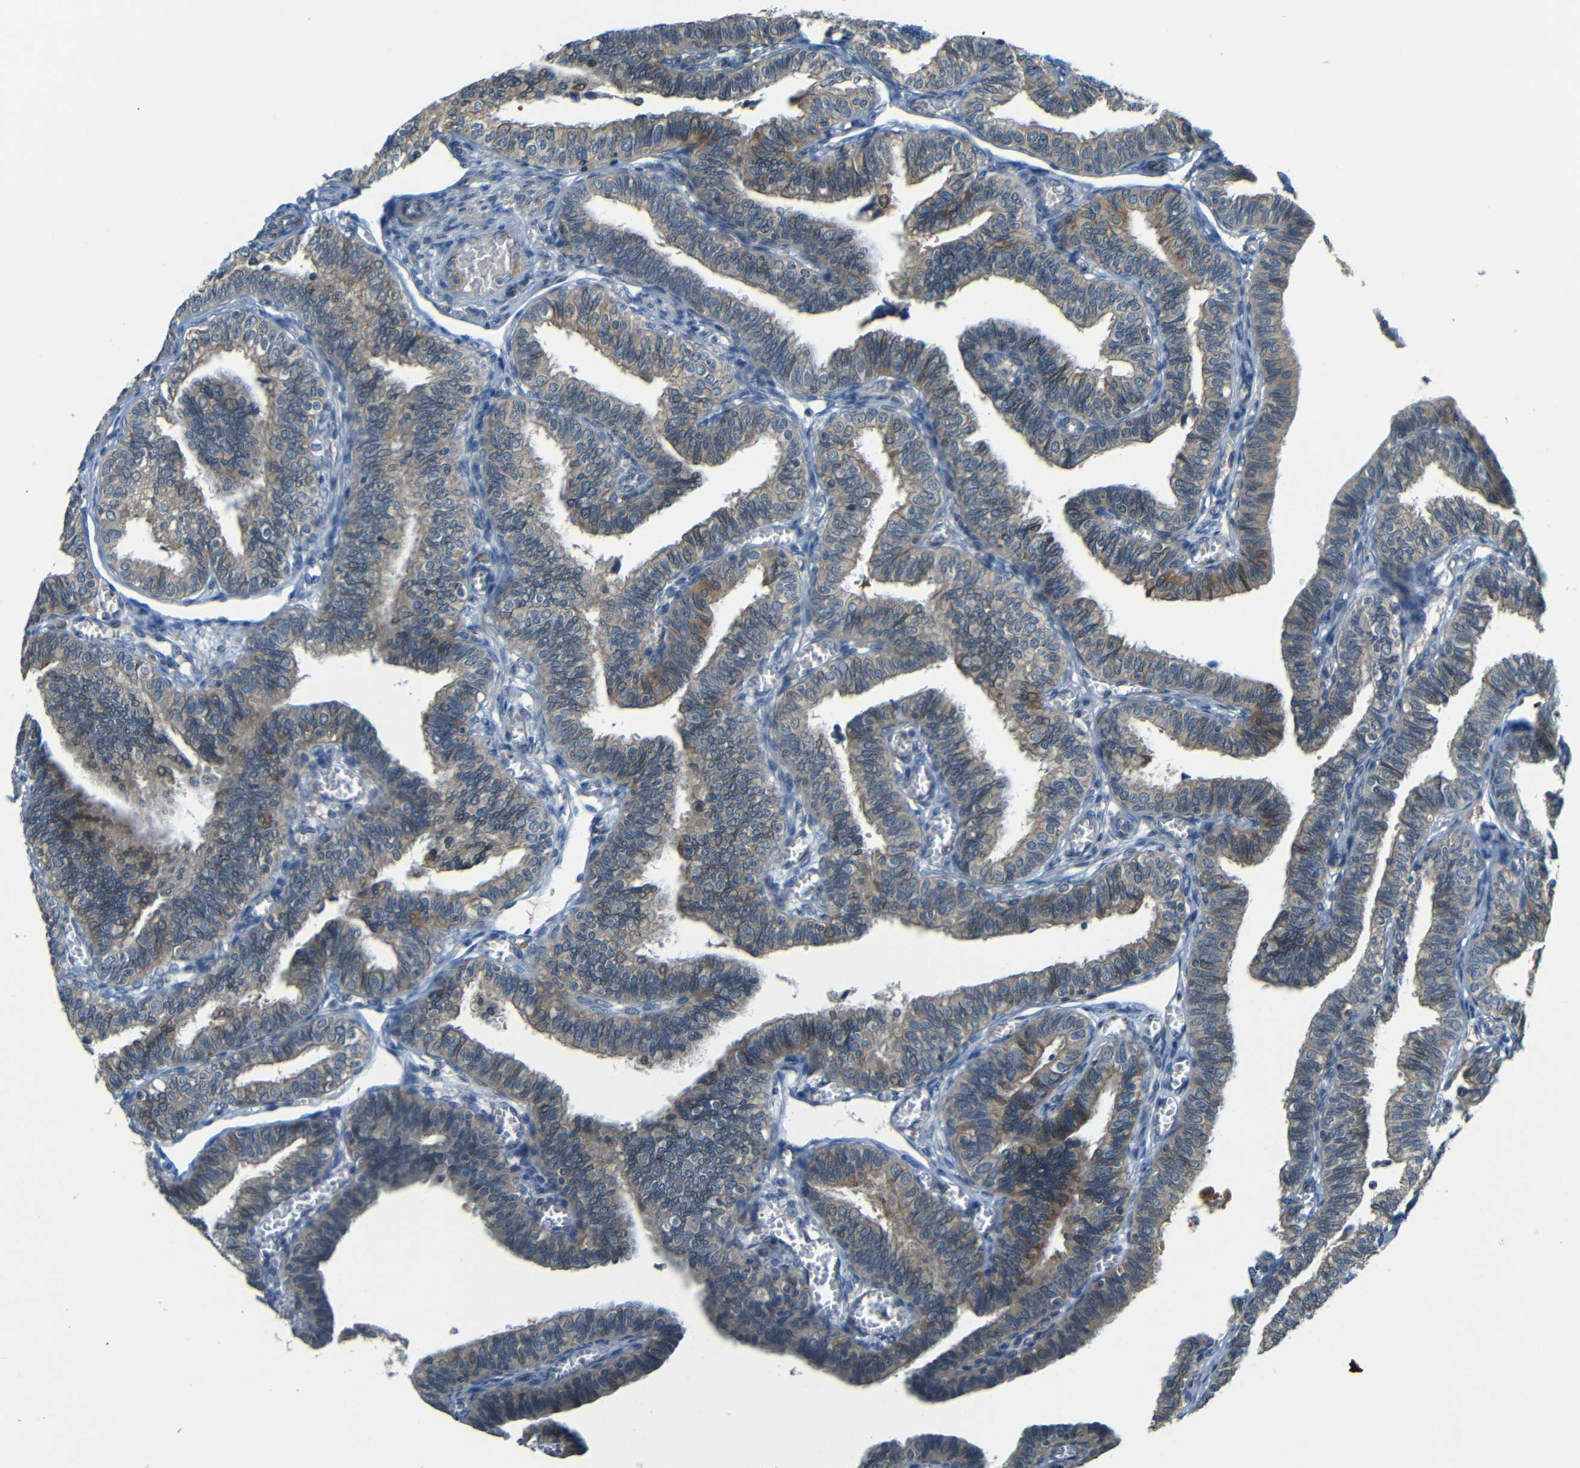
{"staining": {"intensity": "weak", "quantity": ">75%", "location": "cytoplasmic/membranous"}, "tissue": "fallopian tube", "cell_type": "Glandular cells", "image_type": "normal", "snomed": [{"axis": "morphology", "description": "Normal tissue, NOS"}, {"axis": "topography", "description": "Fallopian tube"}], "caption": "Glandular cells display low levels of weak cytoplasmic/membranous expression in approximately >75% of cells in unremarkable human fallopian tube. The staining is performed using DAB (3,3'-diaminobenzidine) brown chromogen to label protein expression. The nuclei are counter-stained blue using hematoxylin.", "gene": "FNDC3A", "patient": {"sex": "female", "age": 46}}